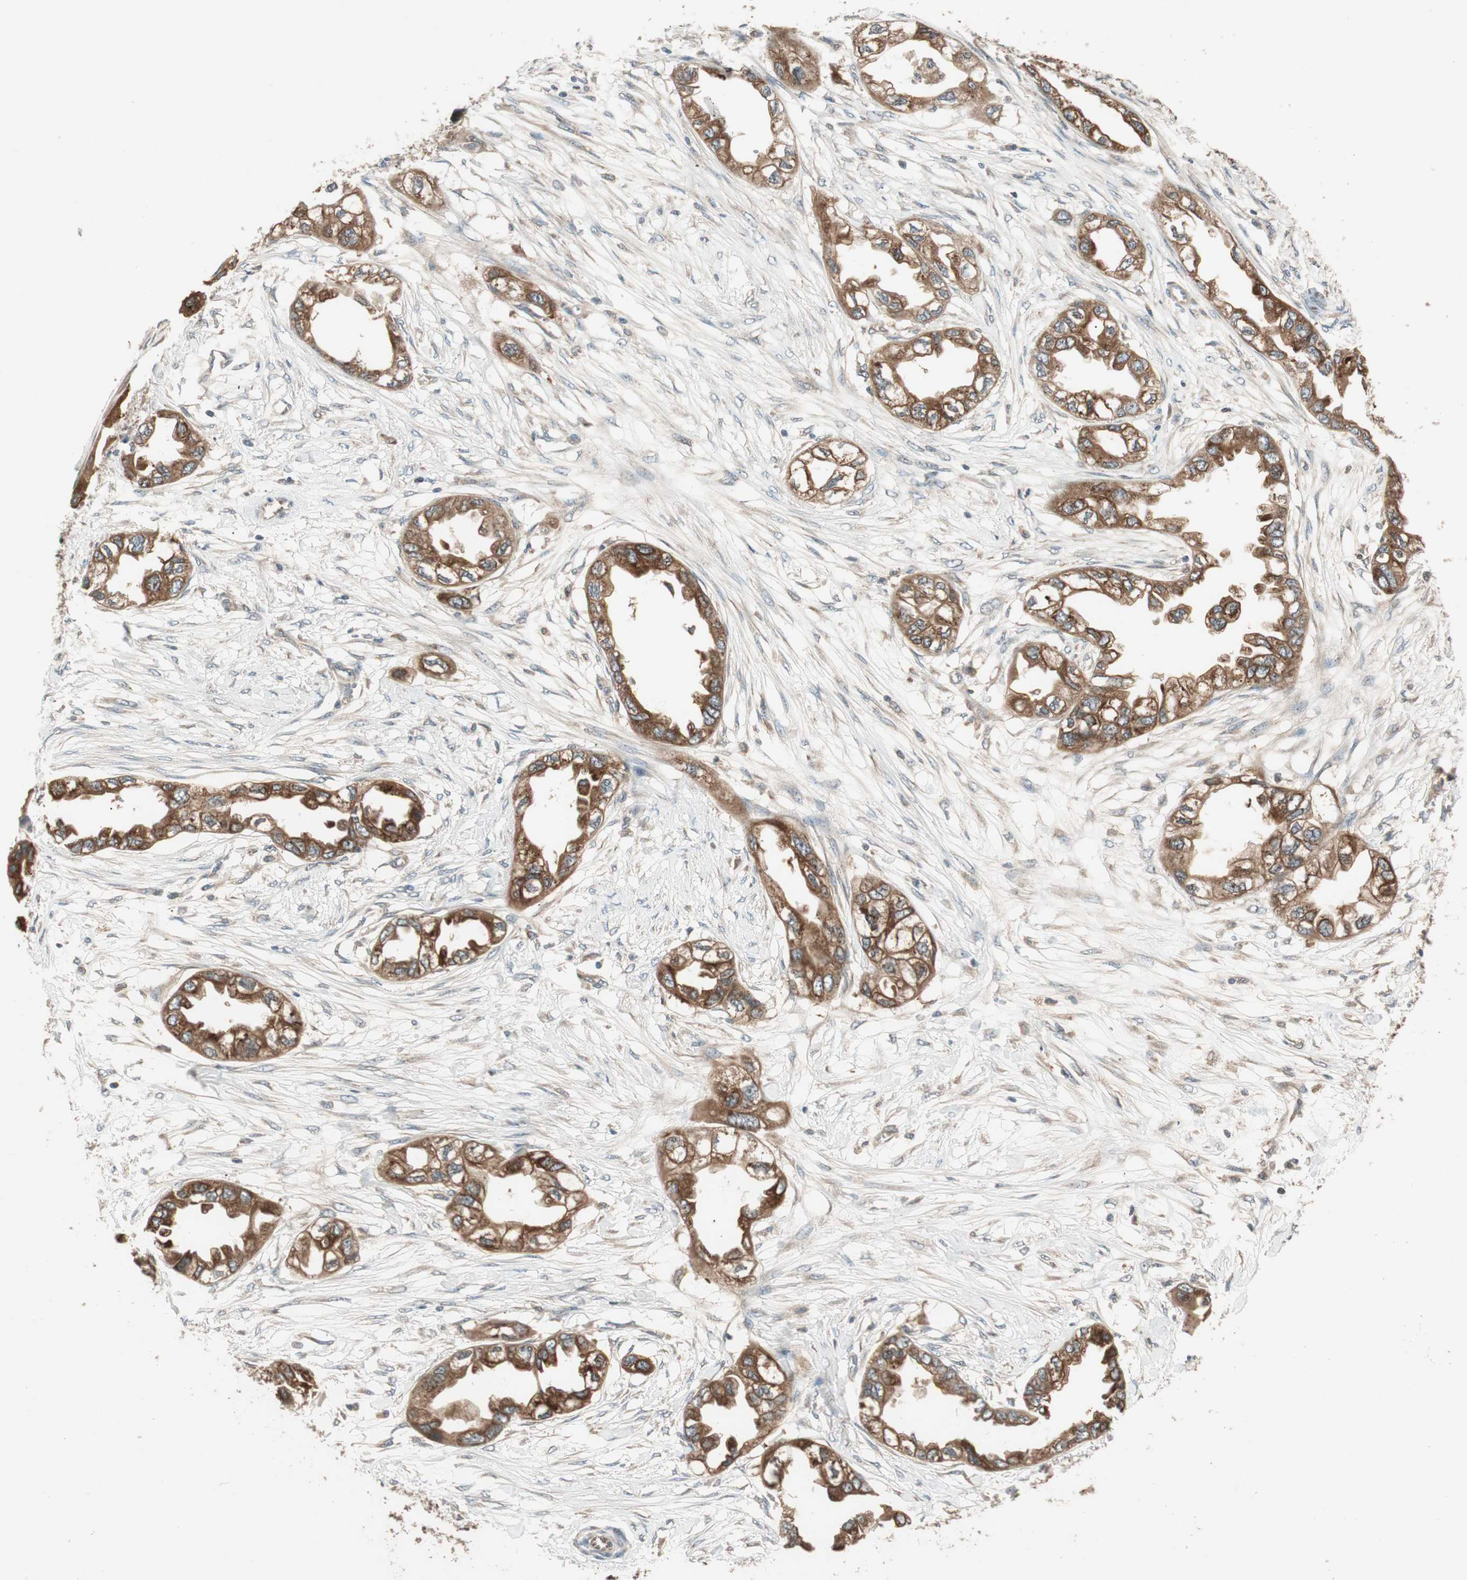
{"staining": {"intensity": "moderate", "quantity": ">75%", "location": "cytoplasmic/membranous"}, "tissue": "endometrial cancer", "cell_type": "Tumor cells", "image_type": "cancer", "snomed": [{"axis": "morphology", "description": "Adenocarcinoma, NOS"}, {"axis": "topography", "description": "Endometrium"}], "caption": "Immunohistochemical staining of human endometrial adenocarcinoma reveals medium levels of moderate cytoplasmic/membranous protein expression in approximately >75% of tumor cells.", "gene": "ATP6AP2", "patient": {"sex": "female", "age": 67}}